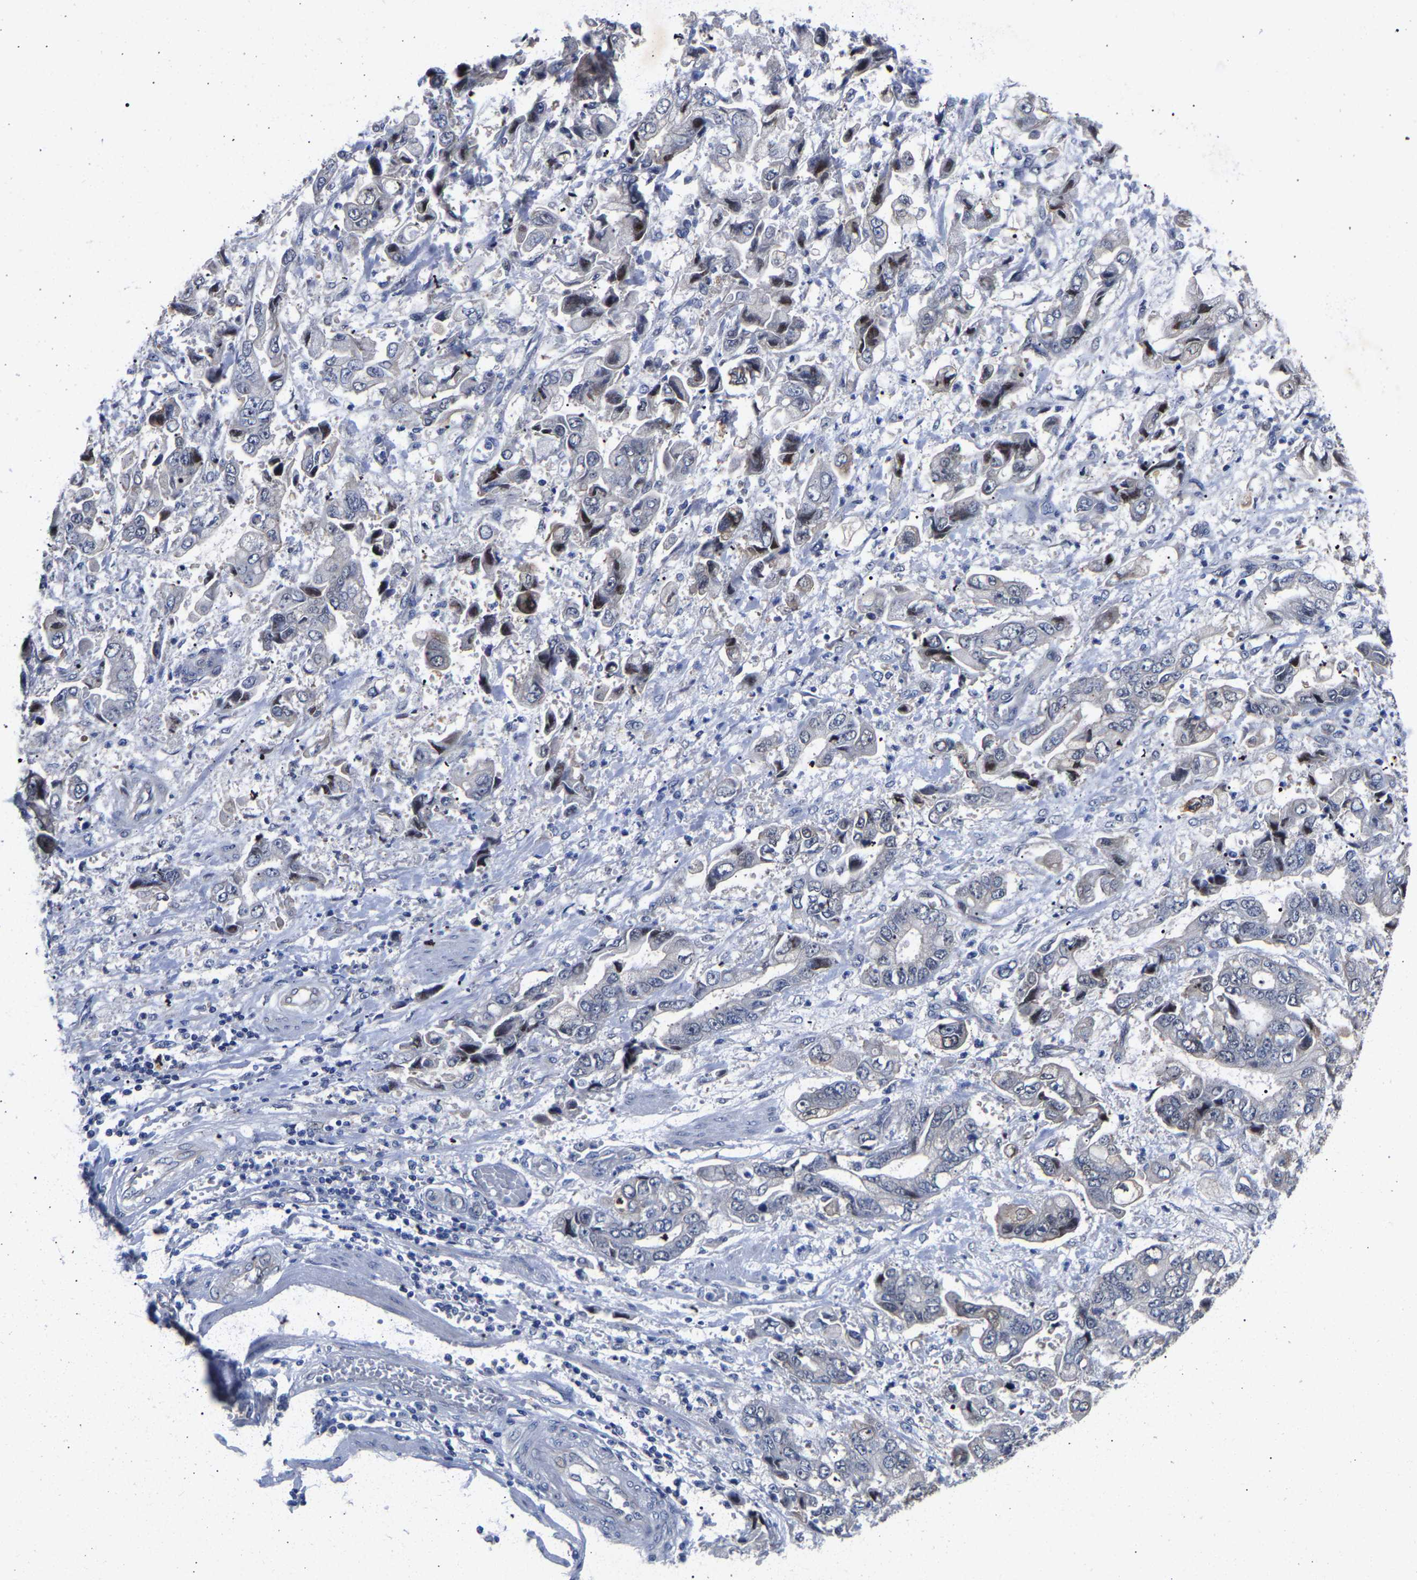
{"staining": {"intensity": "negative", "quantity": "none", "location": "none"}, "tissue": "stomach cancer", "cell_type": "Tumor cells", "image_type": "cancer", "snomed": [{"axis": "morphology", "description": "Normal tissue, NOS"}, {"axis": "morphology", "description": "Adenocarcinoma, NOS"}, {"axis": "topography", "description": "Stomach"}], "caption": "This is a image of immunohistochemistry (IHC) staining of stomach adenocarcinoma, which shows no positivity in tumor cells.", "gene": "CCDC6", "patient": {"sex": "male", "age": 62}}